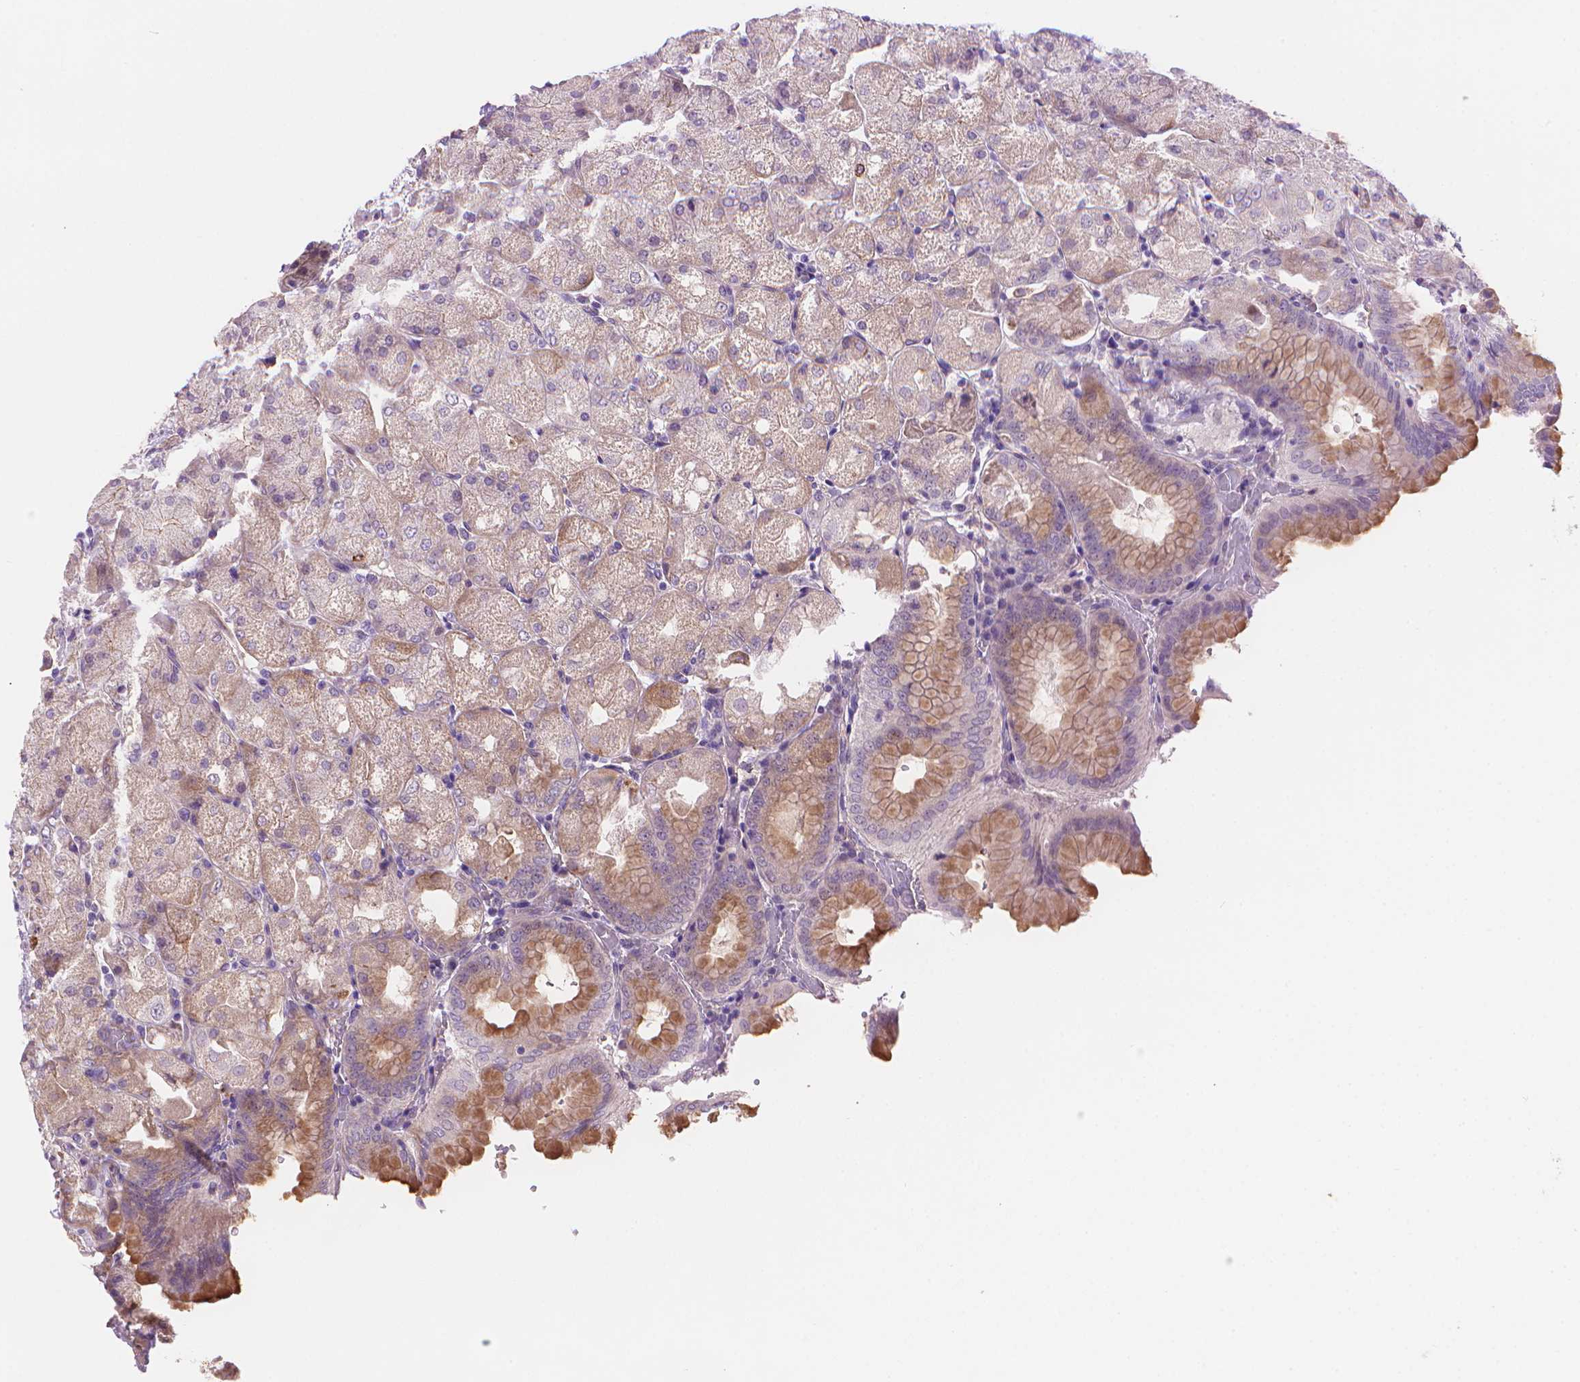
{"staining": {"intensity": "moderate", "quantity": "<25%", "location": "cytoplasmic/membranous"}, "tissue": "stomach", "cell_type": "Glandular cells", "image_type": "normal", "snomed": [{"axis": "morphology", "description": "Normal tissue, NOS"}, {"axis": "topography", "description": "Stomach, upper"}, {"axis": "topography", "description": "Stomach"}, {"axis": "topography", "description": "Stomach, lower"}], "caption": "Protein positivity by immunohistochemistry displays moderate cytoplasmic/membranous positivity in approximately <25% of glandular cells in benign stomach.", "gene": "AMMECR1L", "patient": {"sex": "male", "age": 62}}